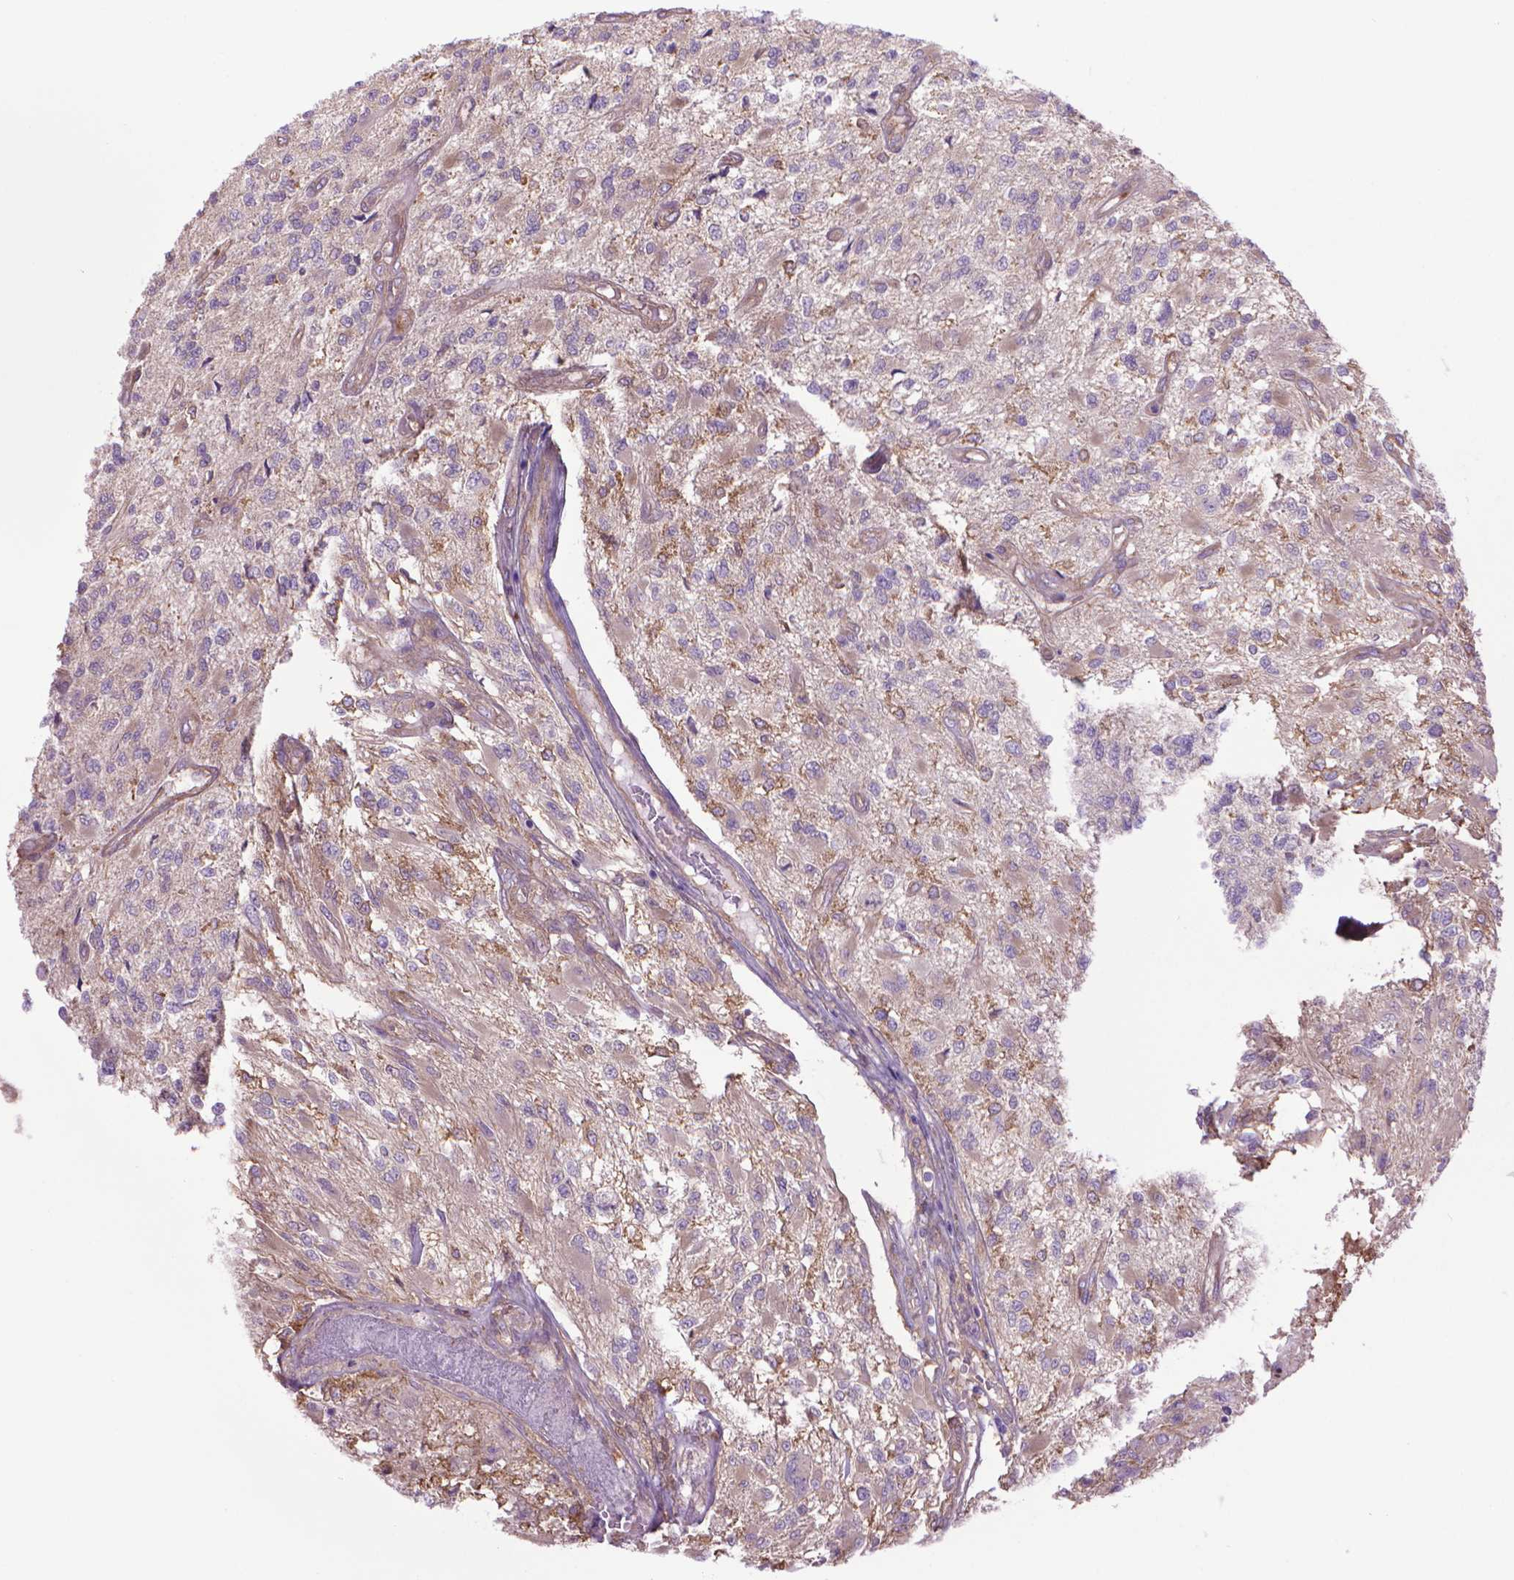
{"staining": {"intensity": "negative", "quantity": "none", "location": "none"}, "tissue": "glioma", "cell_type": "Tumor cells", "image_type": "cancer", "snomed": [{"axis": "morphology", "description": "Glioma, malignant, High grade"}, {"axis": "topography", "description": "Brain"}], "caption": "Histopathology image shows no protein staining in tumor cells of high-grade glioma (malignant) tissue. (IHC, brightfield microscopy, high magnification).", "gene": "CORO1B", "patient": {"sex": "female", "age": 63}}